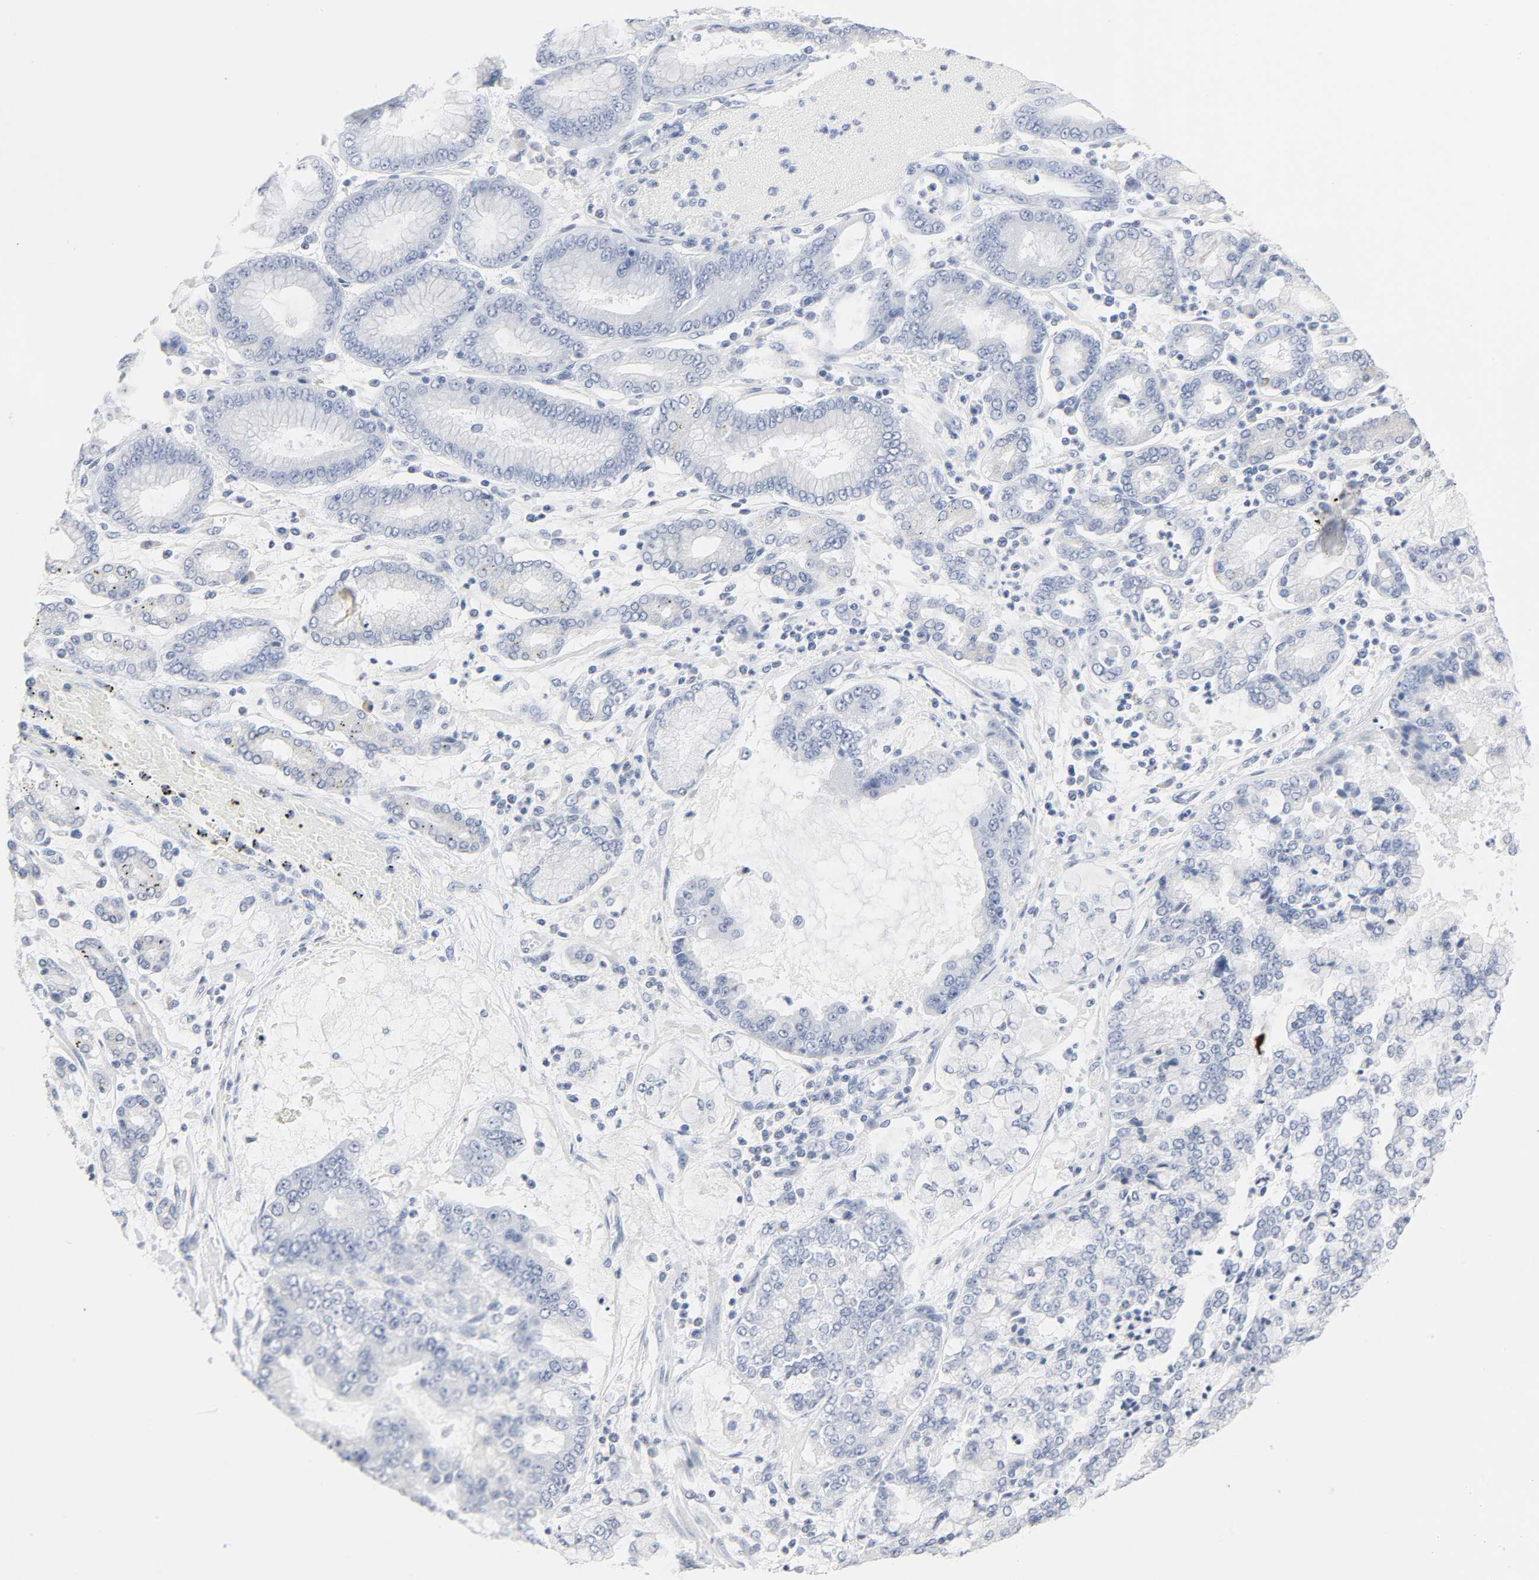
{"staining": {"intensity": "negative", "quantity": "none", "location": "none"}, "tissue": "stomach cancer", "cell_type": "Tumor cells", "image_type": "cancer", "snomed": [{"axis": "morphology", "description": "Normal tissue, NOS"}, {"axis": "morphology", "description": "Adenocarcinoma, NOS"}, {"axis": "topography", "description": "Stomach, upper"}, {"axis": "topography", "description": "Stomach"}], "caption": "The IHC image has no significant expression in tumor cells of stomach cancer (adenocarcinoma) tissue.", "gene": "ACP3", "patient": {"sex": "male", "age": 76}}